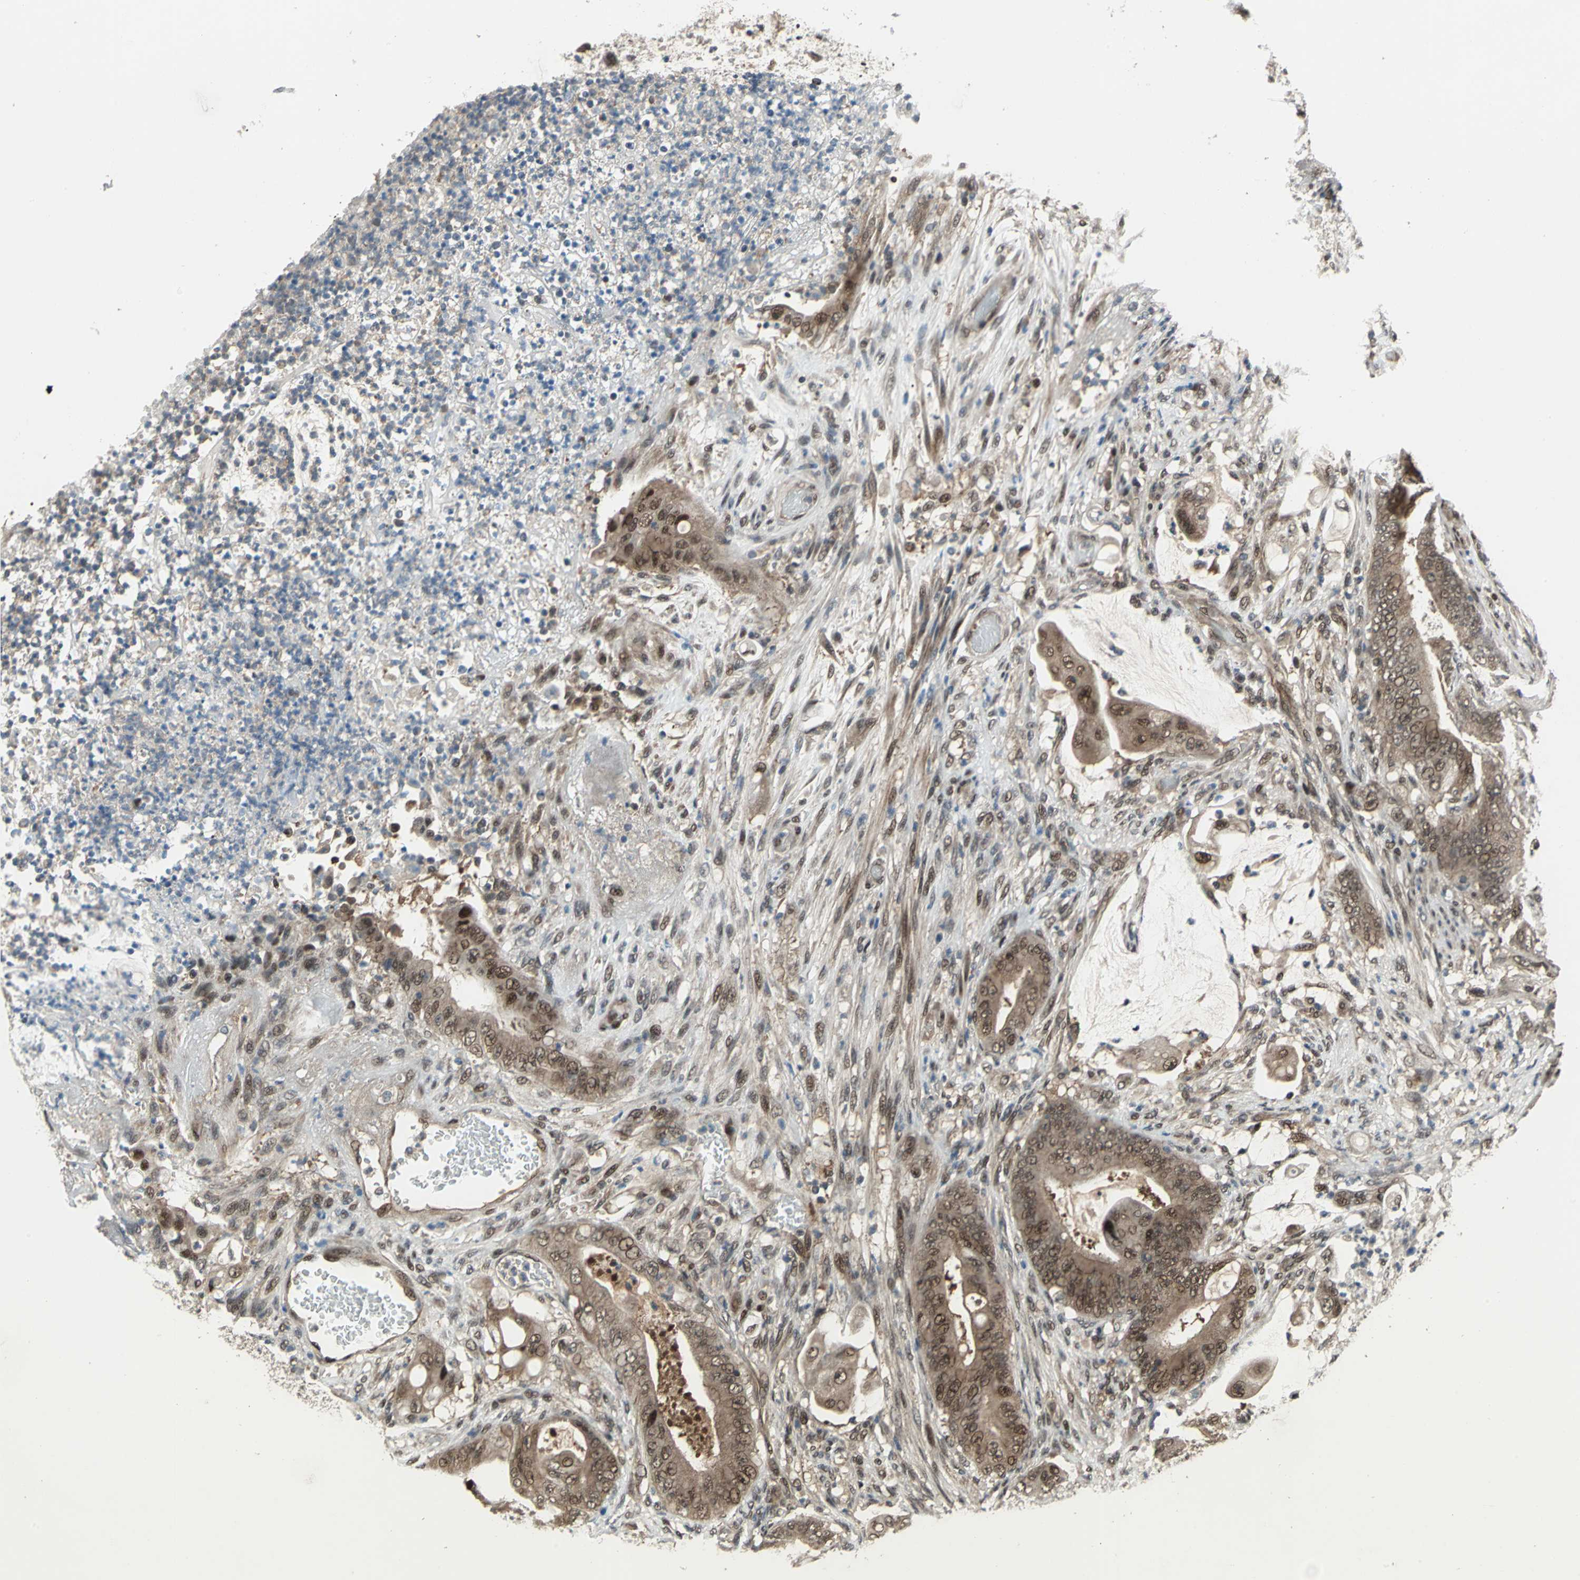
{"staining": {"intensity": "moderate", "quantity": ">75%", "location": "cytoplasmic/membranous,nuclear"}, "tissue": "stomach cancer", "cell_type": "Tumor cells", "image_type": "cancer", "snomed": [{"axis": "morphology", "description": "Adenocarcinoma, NOS"}, {"axis": "topography", "description": "Stomach"}], "caption": "IHC micrograph of human stomach cancer stained for a protein (brown), which shows medium levels of moderate cytoplasmic/membranous and nuclear staining in approximately >75% of tumor cells.", "gene": "COPS5", "patient": {"sex": "female", "age": 73}}